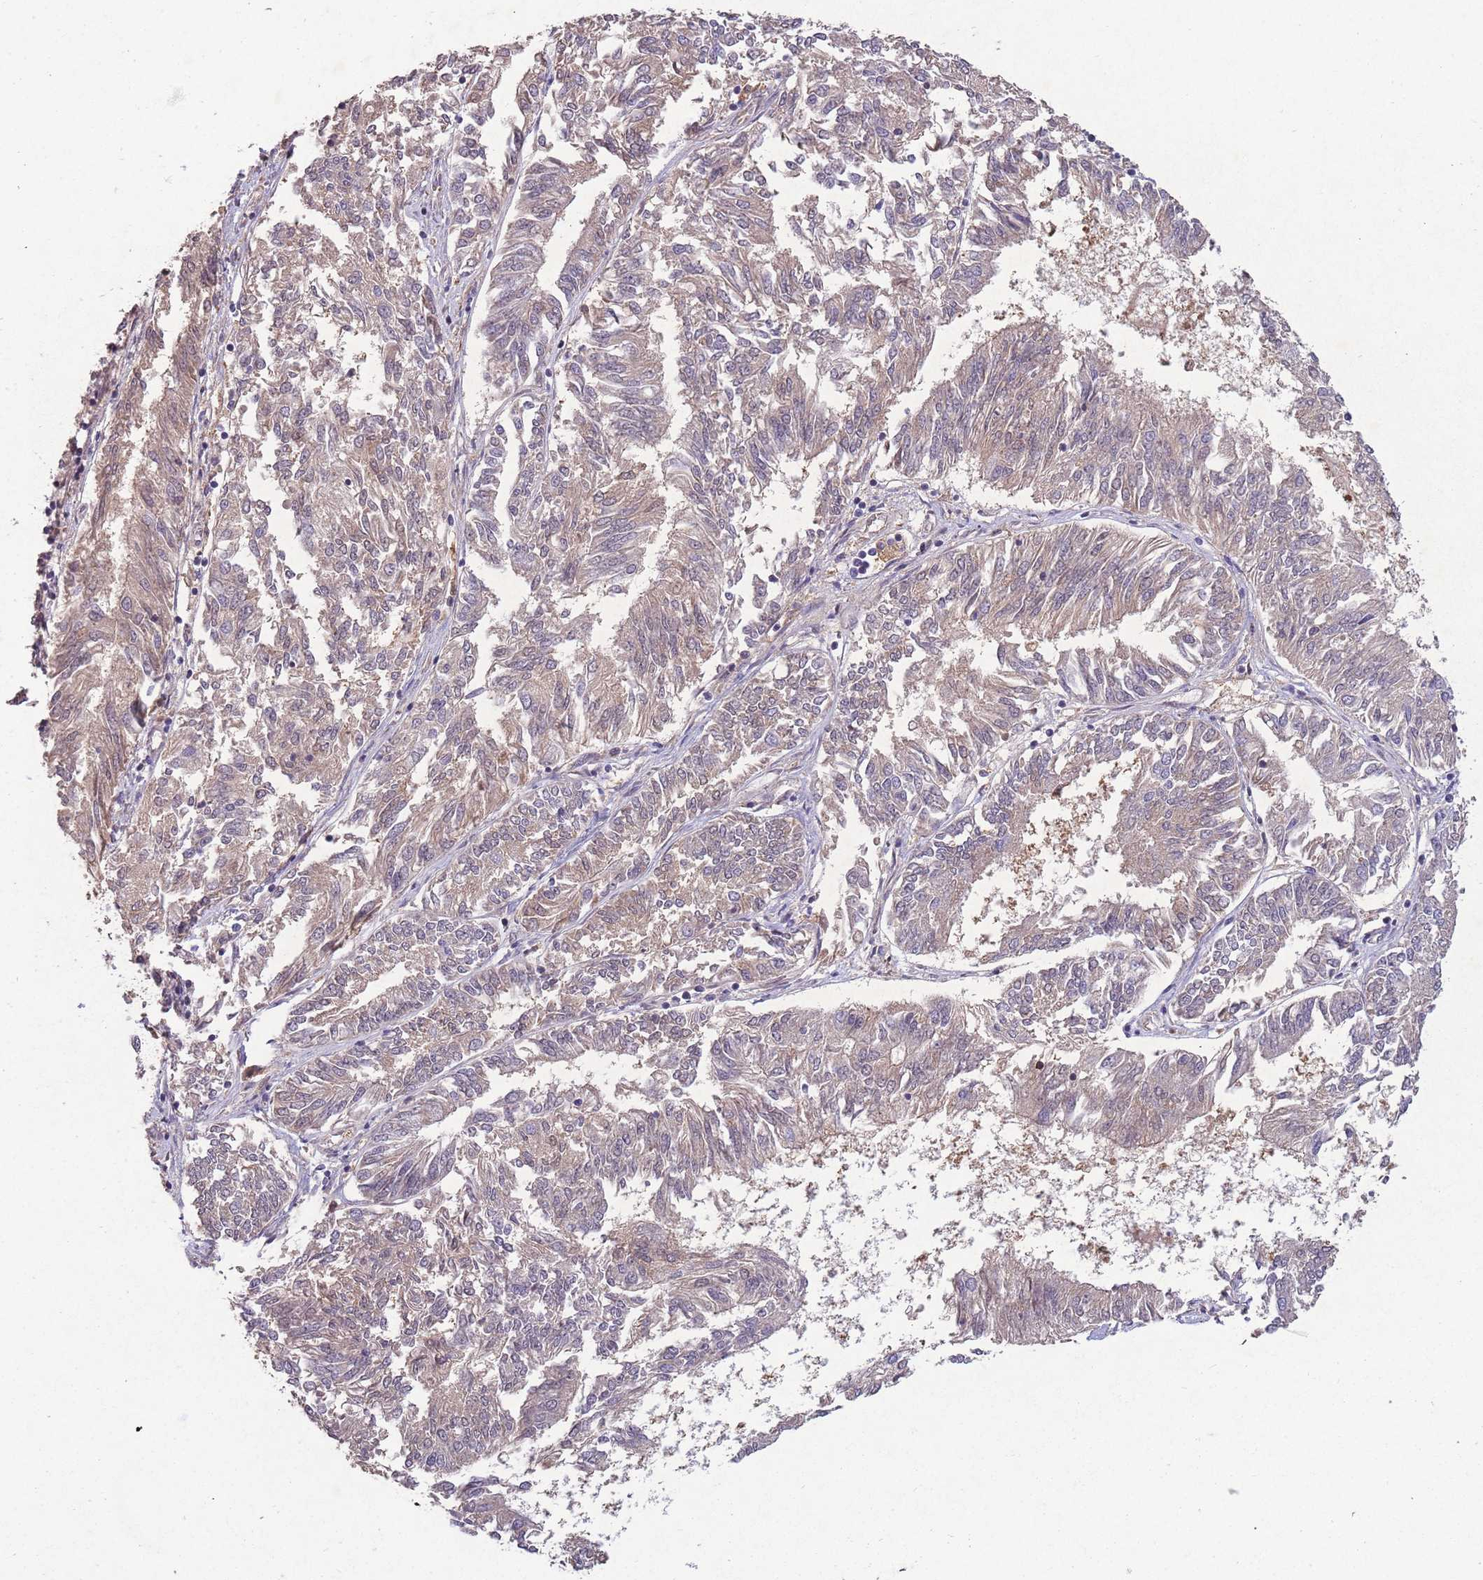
{"staining": {"intensity": "weak", "quantity": "25%-75%", "location": "cytoplasmic/membranous"}, "tissue": "endometrial cancer", "cell_type": "Tumor cells", "image_type": "cancer", "snomed": [{"axis": "morphology", "description": "Adenocarcinoma, NOS"}, {"axis": "topography", "description": "Endometrium"}], "caption": "Protein staining of endometrial cancer (adenocarcinoma) tissue exhibits weak cytoplasmic/membranous positivity in approximately 25%-75% of tumor cells.", "gene": "ZNF639", "patient": {"sex": "female", "age": 58}}